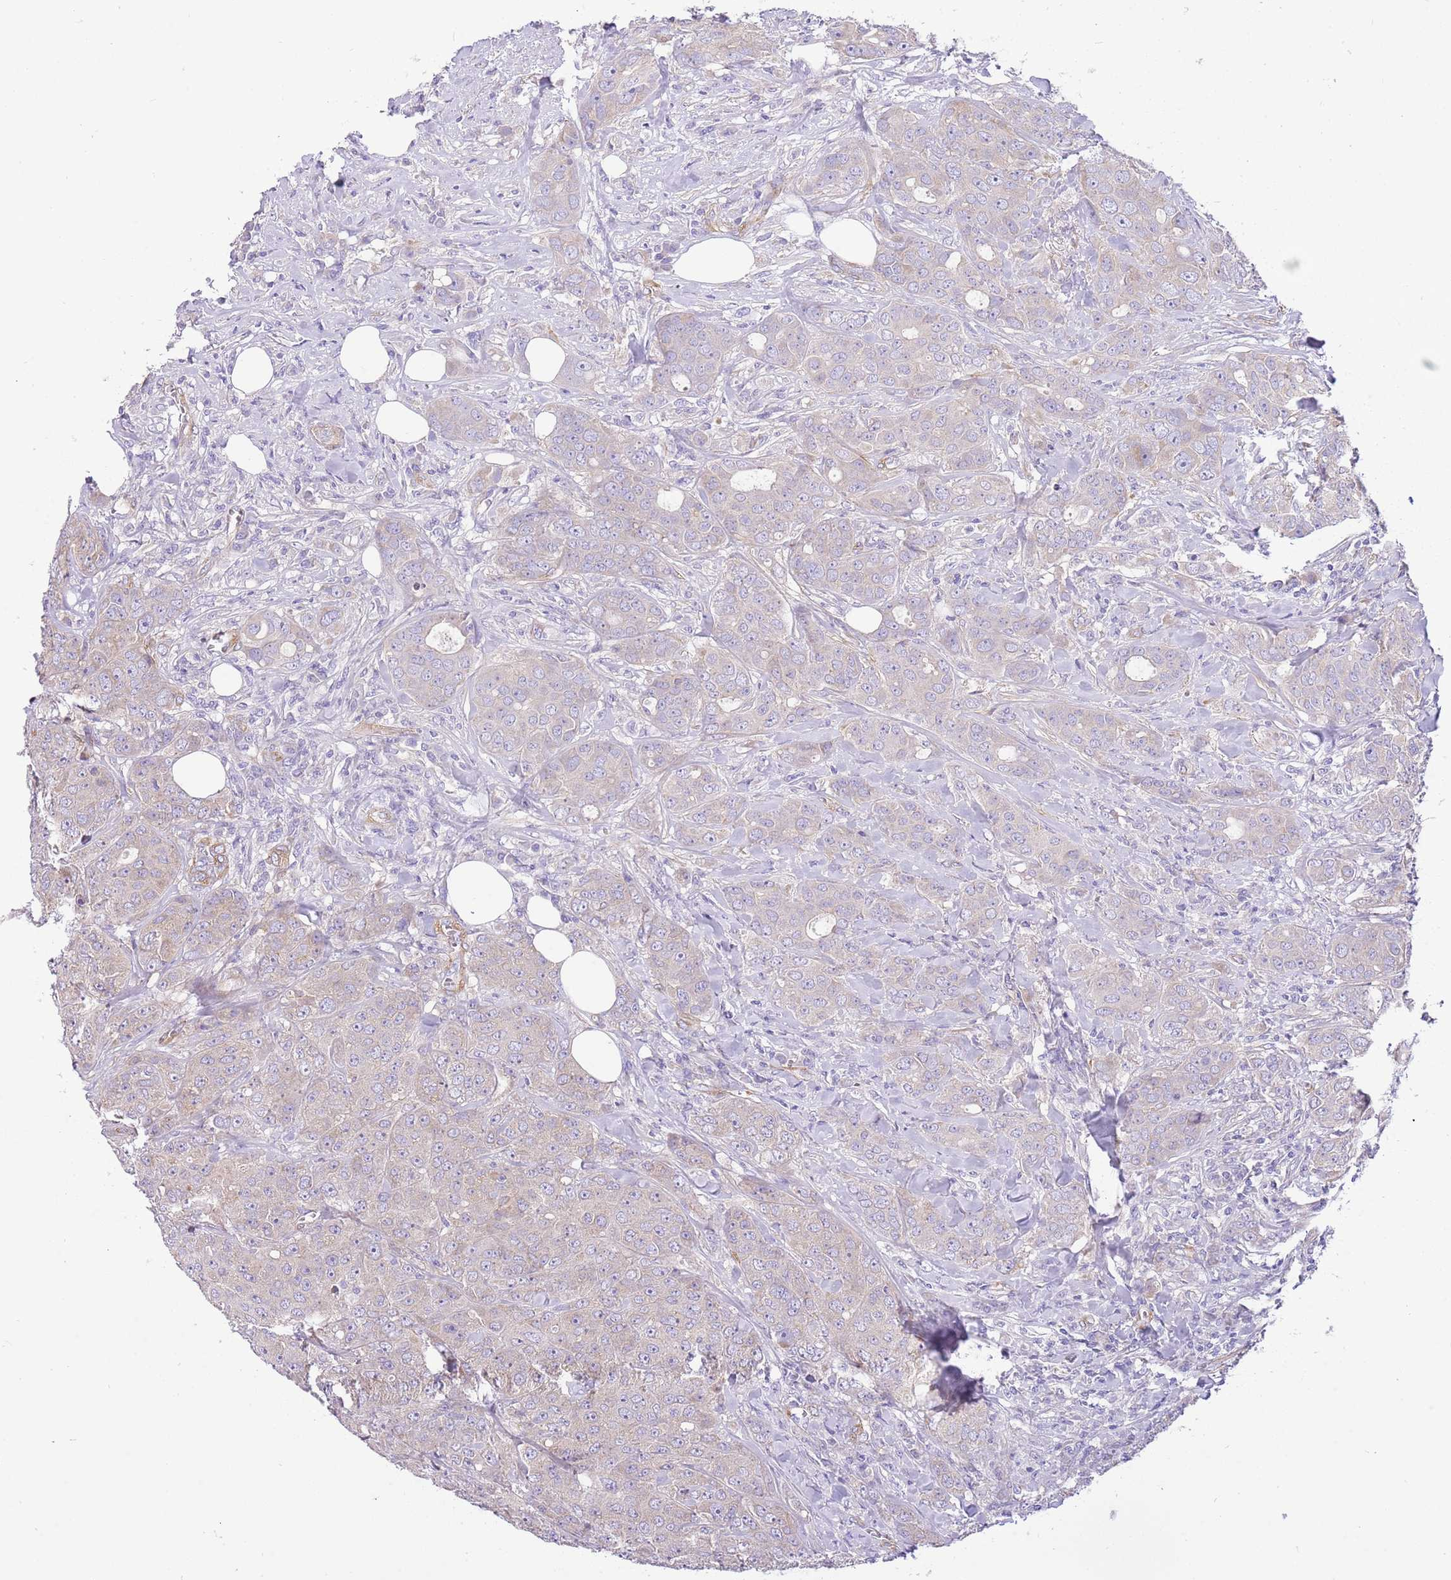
{"staining": {"intensity": "negative", "quantity": "none", "location": "none"}, "tissue": "breast cancer", "cell_type": "Tumor cells", "image_type": "cancer", "snomed": [{"axis": "morphology", "description": "Duct carcinoma"}, {"axis": "topography", "description": "Breast"}], "caption": "A high-resolution histopathology image shows immunohistochemistry (IHC) staining of breast invasive ductal carcinoma, which reveals no significant staining in tumor cells.", "gene": "SERINC3", "patient": {"sex": "female", "age": 43}}